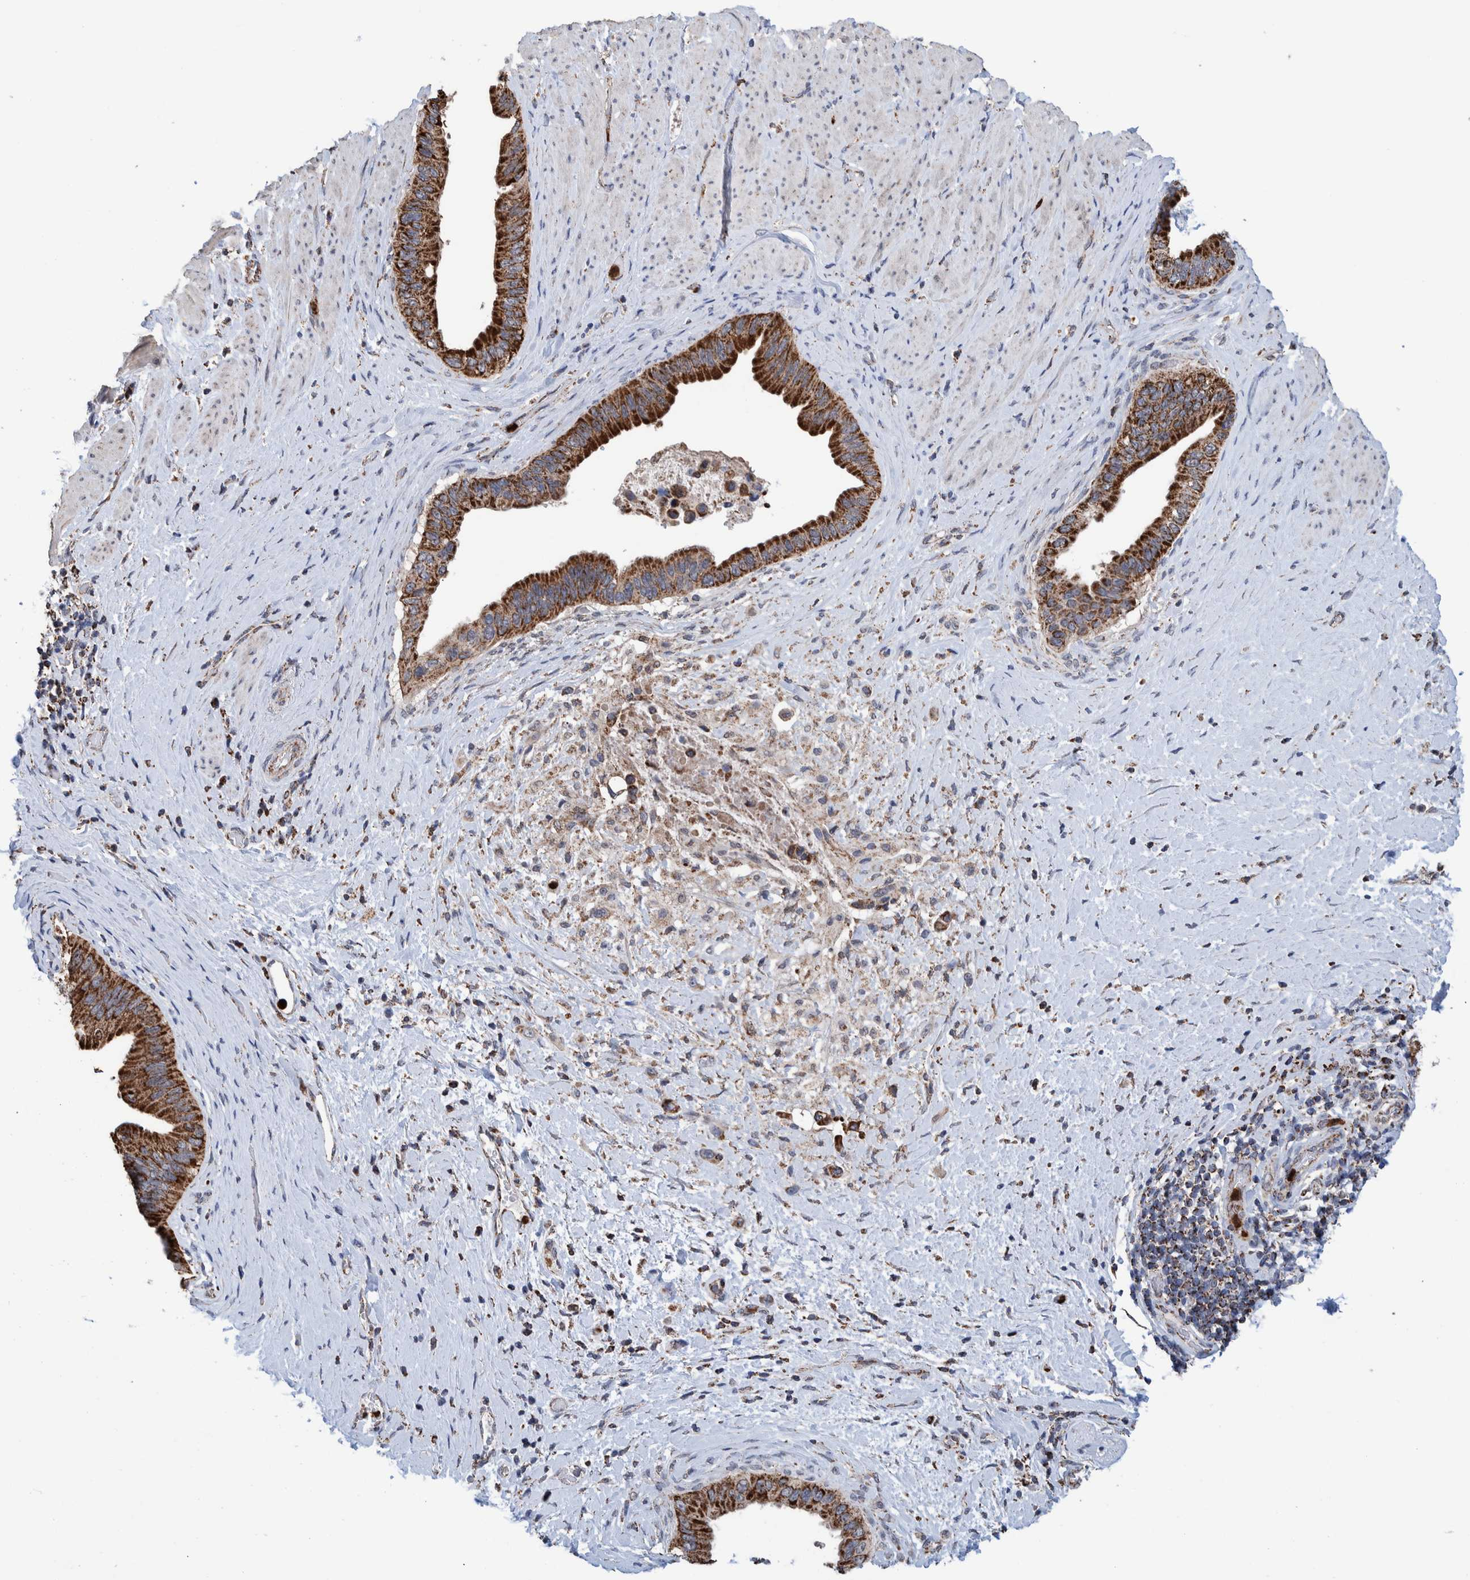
{"staining": {"intensity": "strong", "quantity": ">75%", "location": "cytoplasmic/membranous"}, "tissue": "pancreatic cancer", "cell_type": "Tumor cells", "image_type": "cancer", "snomed": [{"axis": "morphology", "description": "Adenocarcinoma, NOS"}, {"axis": "topography", "description": "Pancreas"}], "caption": "Immunohistochemical staining of pancreatic adenocarcinoma exhibits high levels of strong cytoplasmic/membranous staining in approximately >75% of tumor cells.", "gene": "DECR1", "patient": {"sex": "female", "age": 56}}